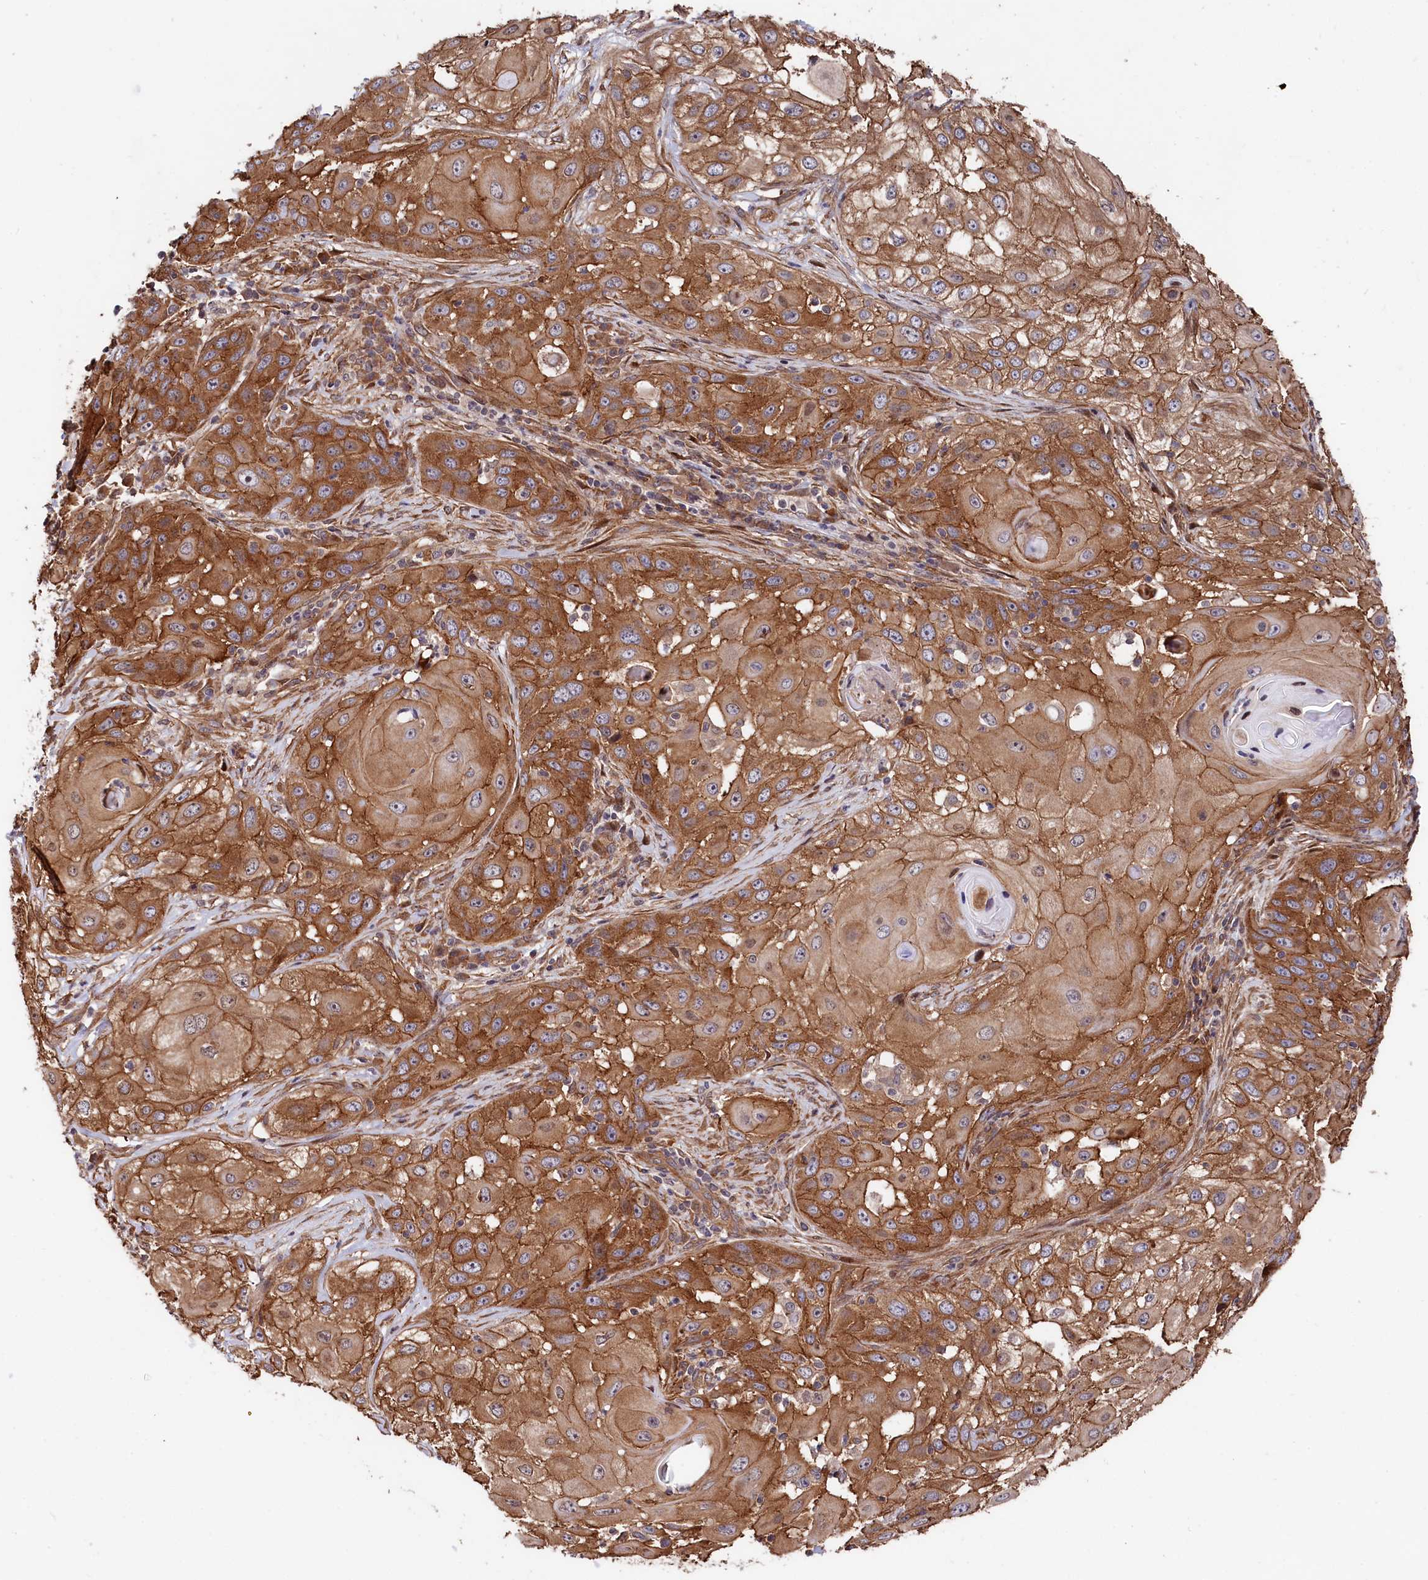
{"staining": {"intensity": "strong", "quantity": ">75%", "location": "cytoplasmic/membranous"}, "tissue": "skin cancer", "cell_type": "Tumor cells", "image_type": "cancer", "snomed": [{"axis": "morphology", "description": "Squamous cell carcinoma, NOS"}, {"axis": "topography", "description": "Skin"}], "caption": "Strong cytoplasmic/membranous expression is identified in about >75% of tumor cells in skin squamous cell carcinoma. (DAB (3,3'-diaminobenzidine) IHC with brightfield microscopy, high magnification).", "gene": "TNKS1BP1", "patient": {"sex": "female", "age": 44}}